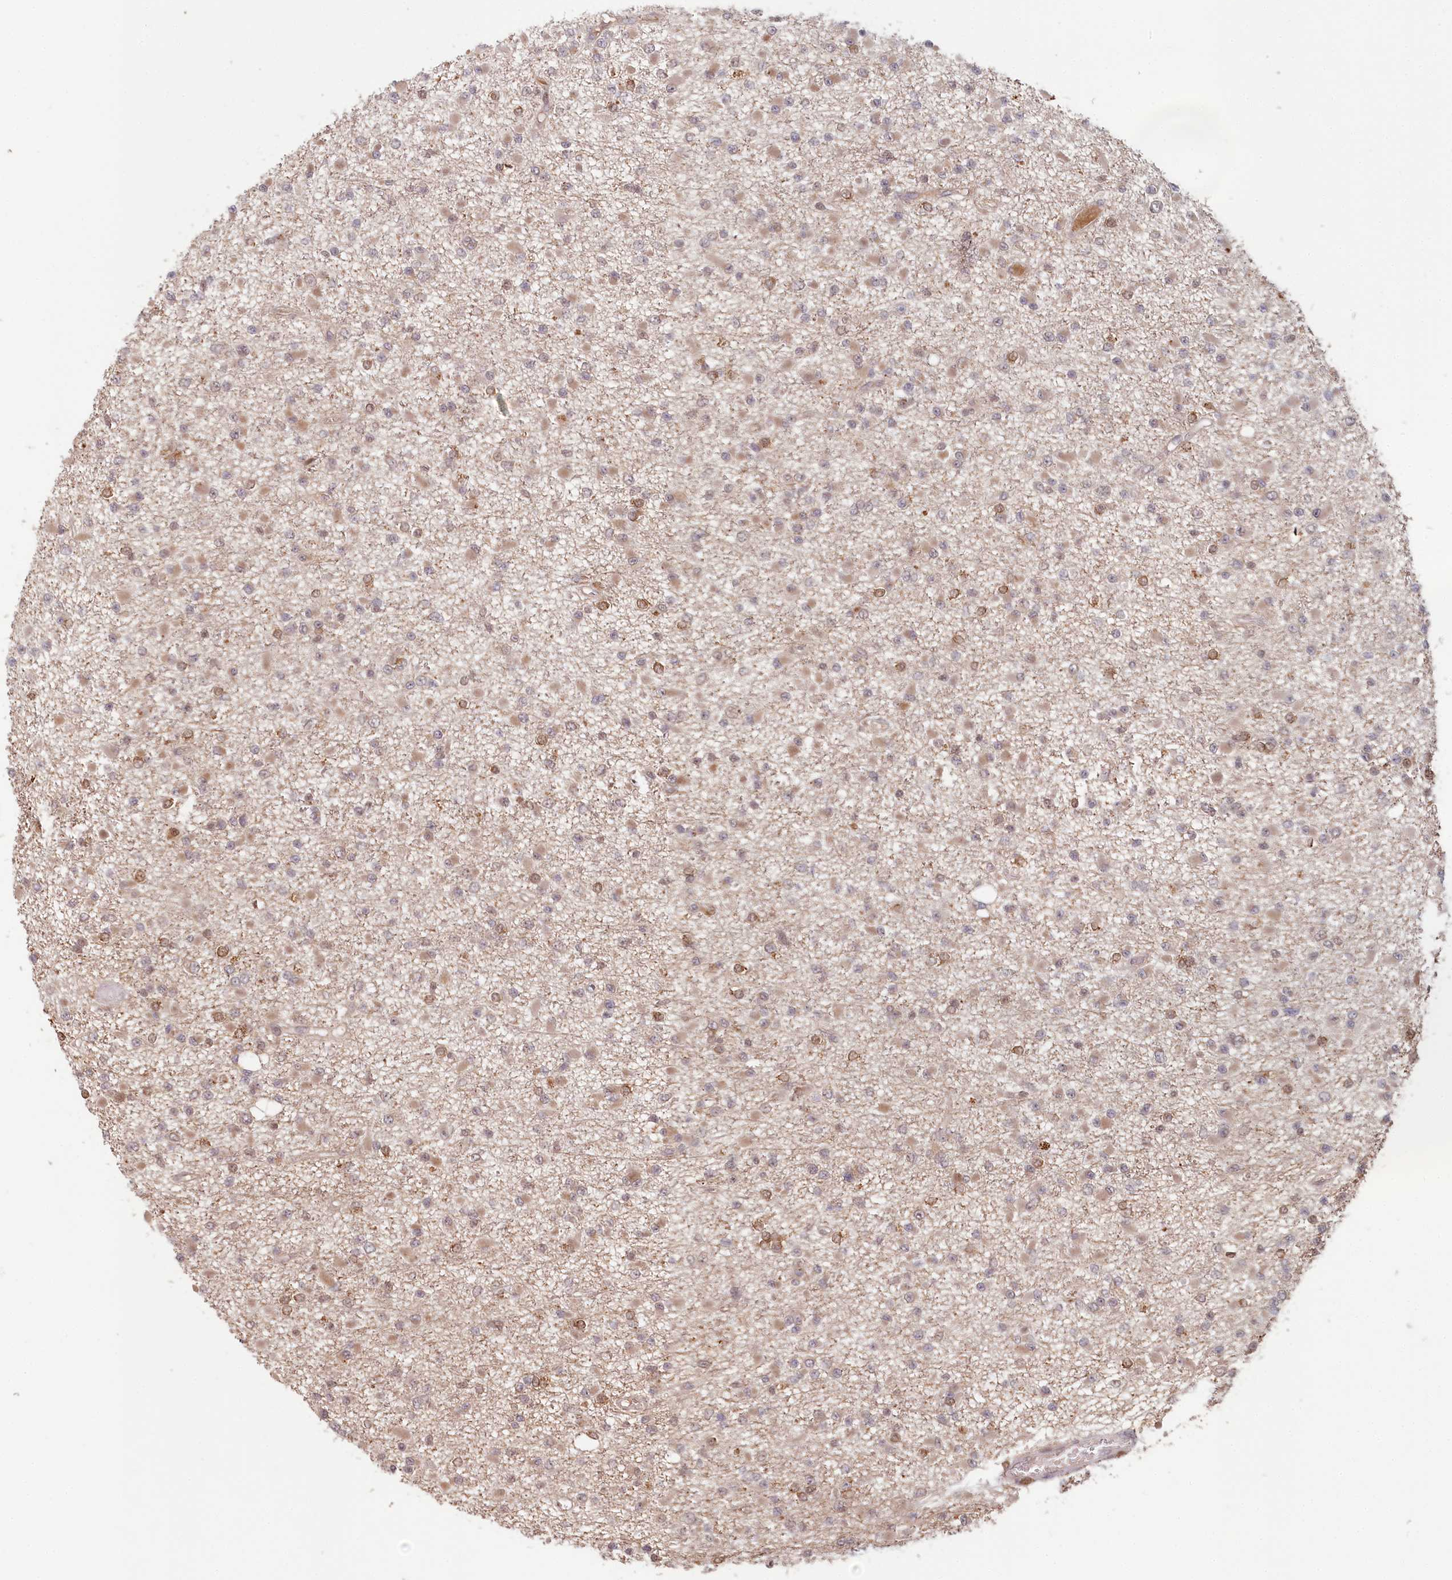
{"staining": {"intensity": "moderate", "quantity": "<25%", "location": "cytoplasmic/membranous,nuclear"}, "tissue": "glioma", "cell_type": "Tumor cells", "image_type": "cancer", "snomed": [{"axis": "morphology", "description": "Glioma, malignant, Low grade"}, {"axis": "topography", "description": "Brain"}], "caption": "Approximately <25% of tumor cells in human glioma reveal moderate cytoplasmic/membranous and nuclear protein expression as visualized by brown immunohistochemical staining.", "gene": "WAPL", "patient": {"sex": "female", "age": 22}}